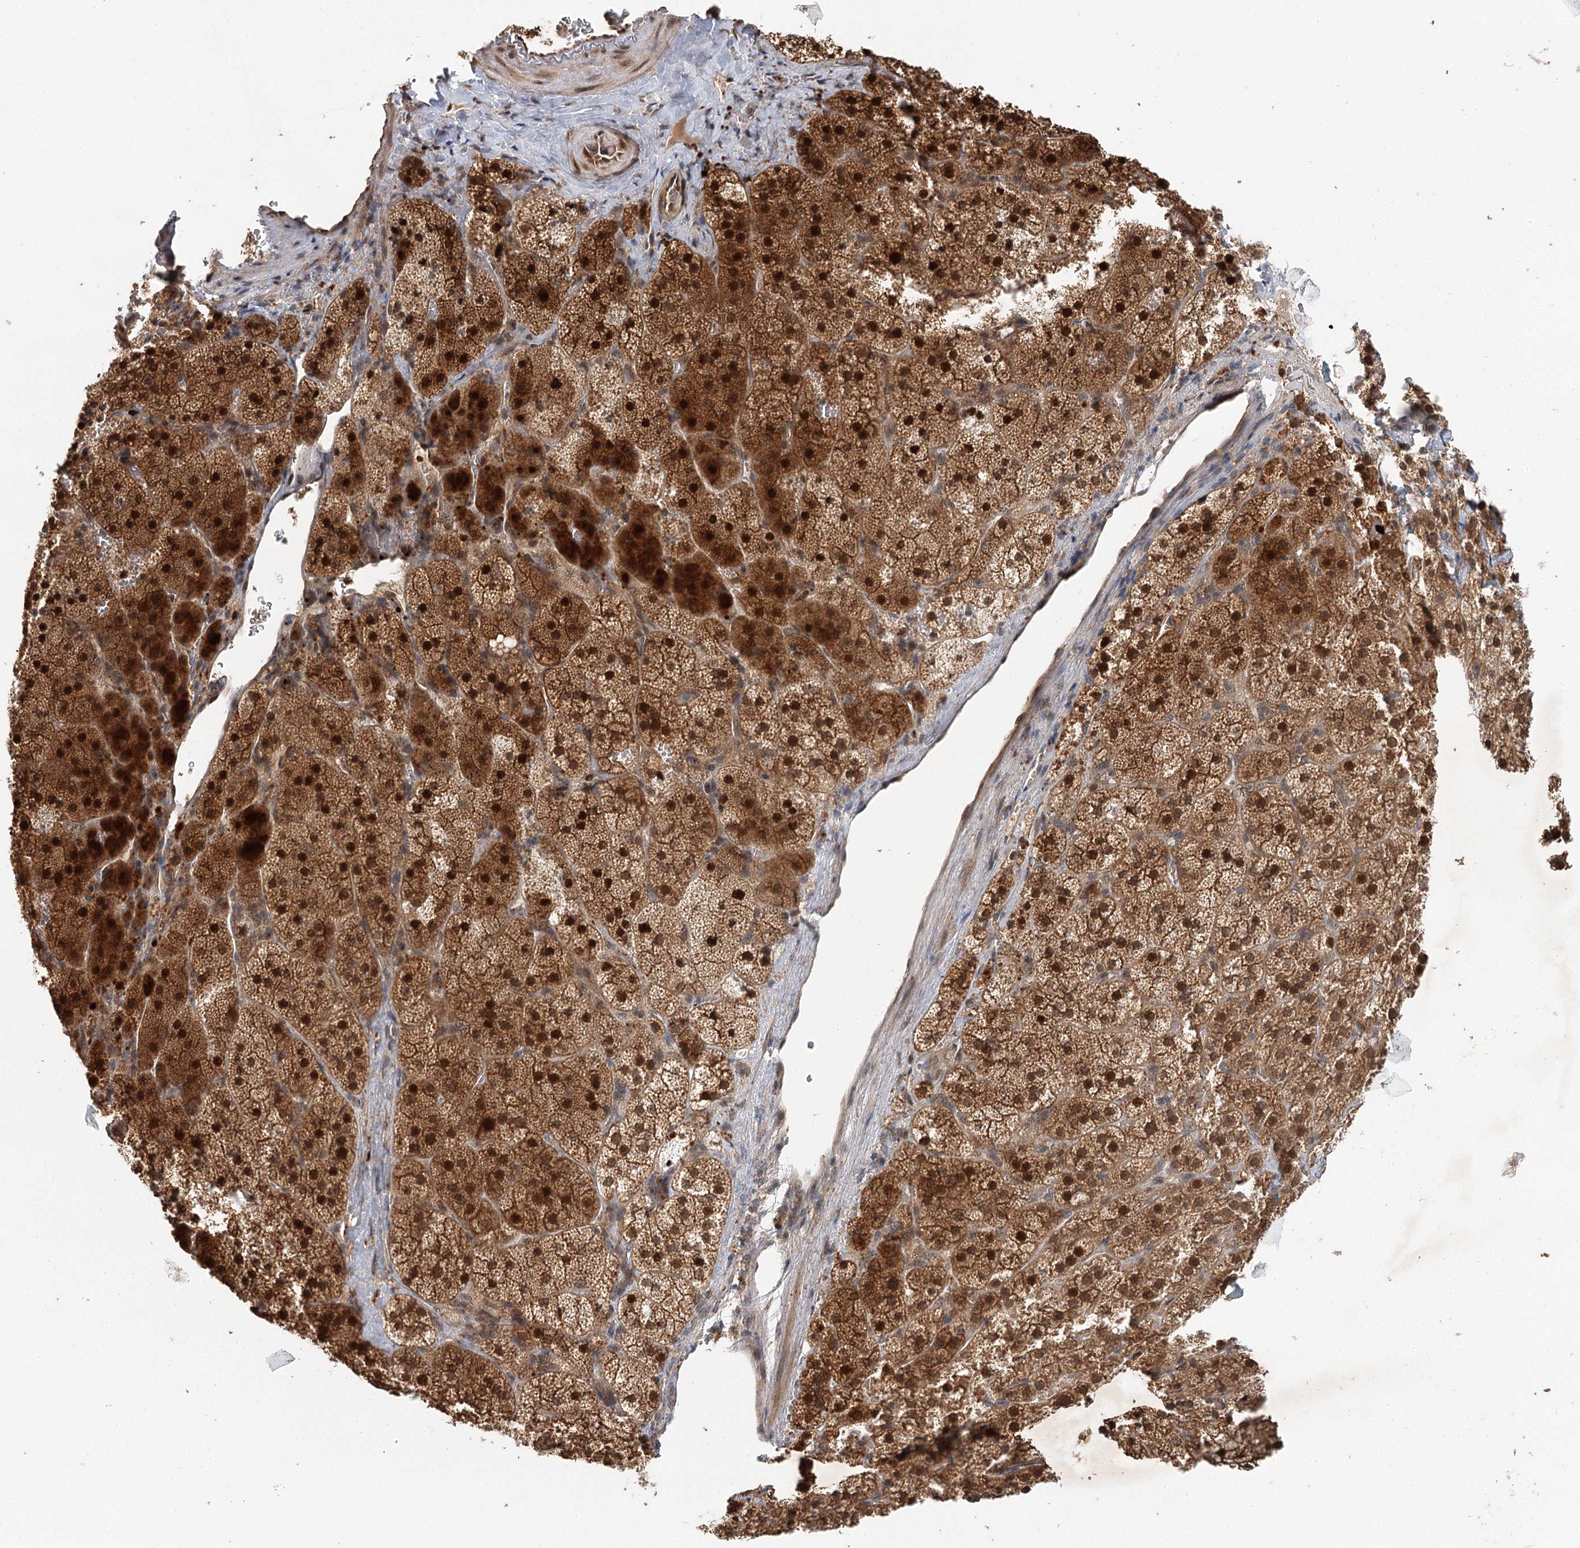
{"staining": {"intensity": "strong", "quantity": ">75%", "location": "cytoplasmic/membranous,nuclear"}, "tissue": "adrenal gland", "cell_type": "Glandular cells", "image_type": "normal", "snomed": [{"axis": "morphology", "description": "Normal tissue, NOS"}, {"axis": "topography", "description": "Adrenal gland"}], "caption": "Strong cytoplasmic/membranous,nuclear protein expression is seen in about >75% of glandular cells in adrenal gland. (Brightfield microscopy of DAB IHC at high magnification).", "gene": "N6AMT1", "patient": {"sex": "female", "age": 44}}